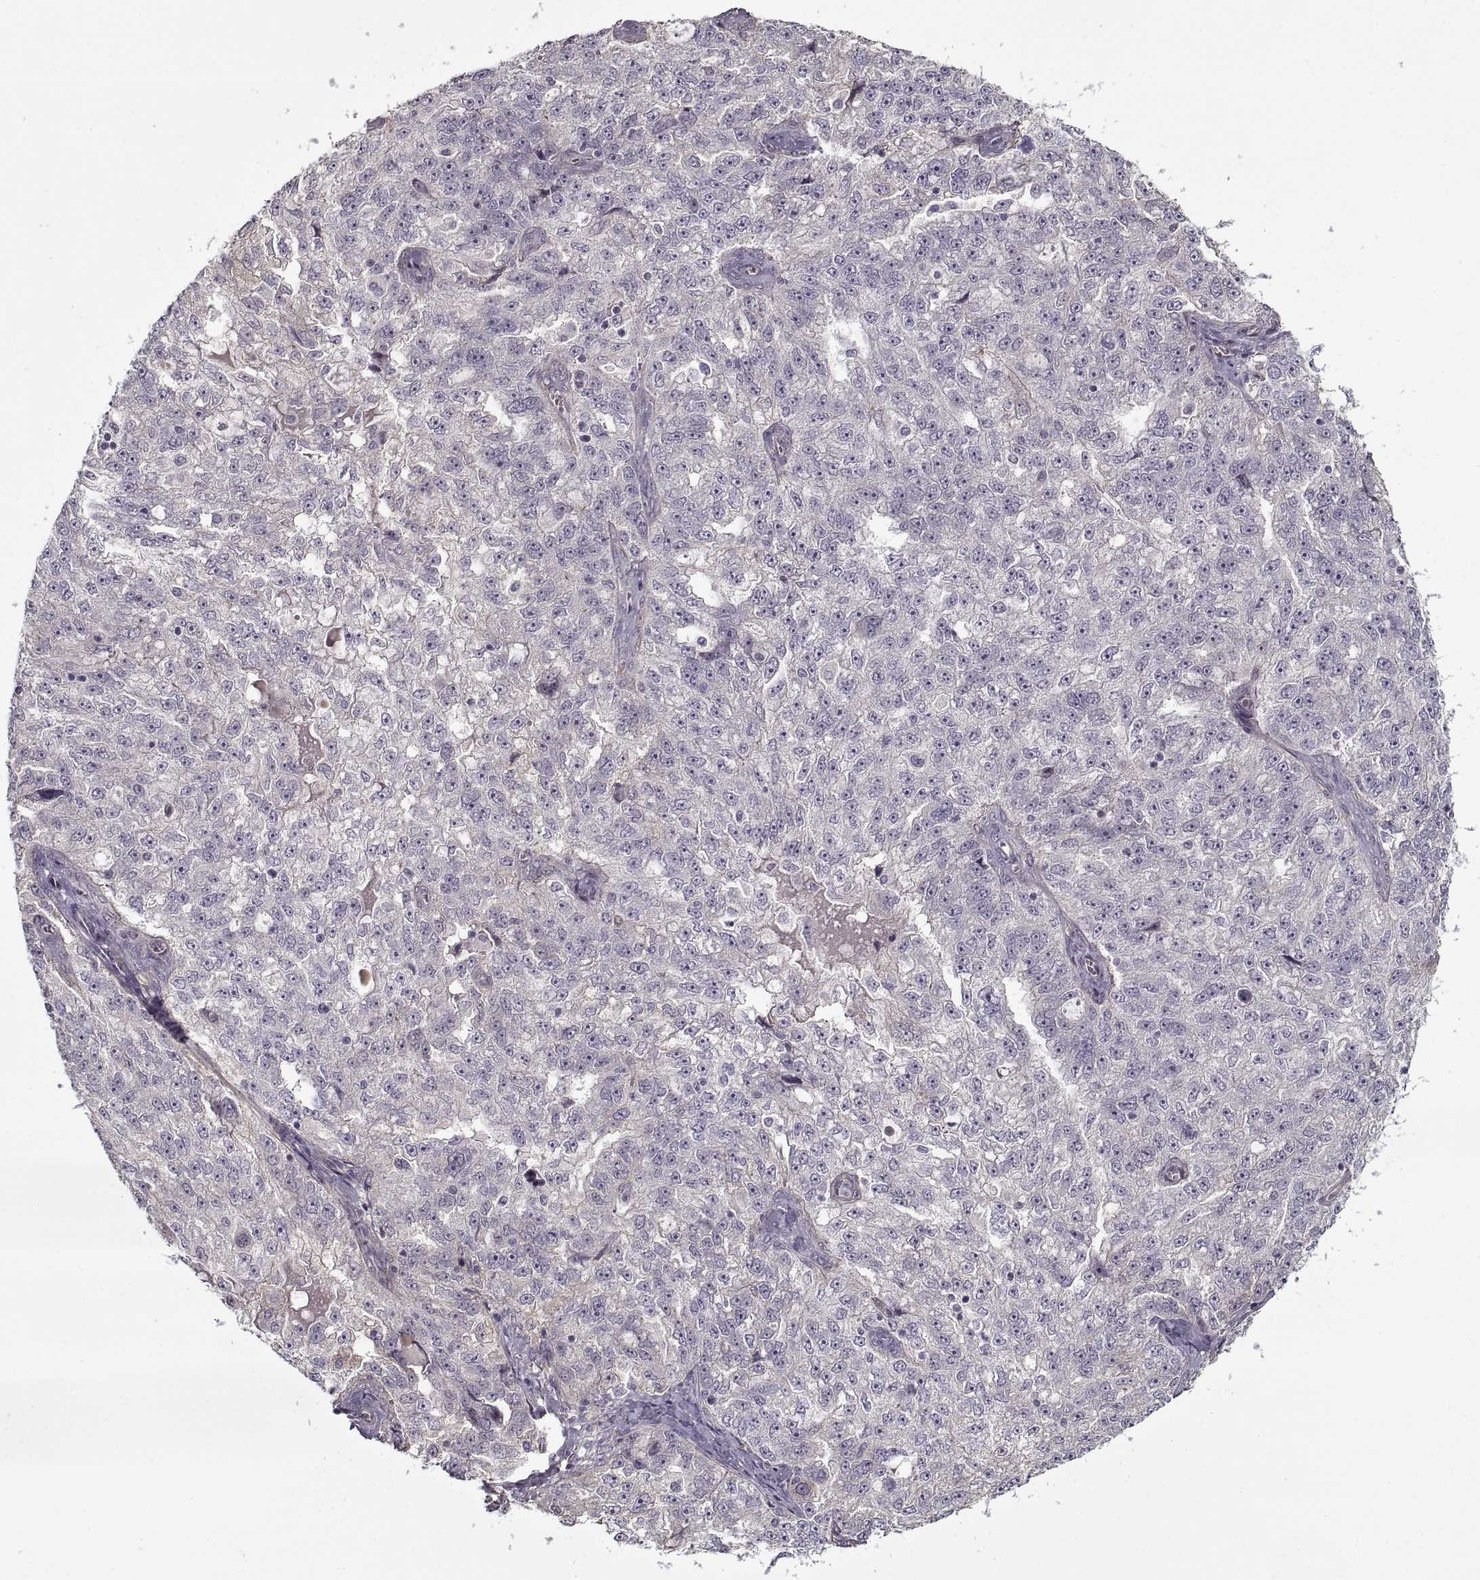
{"staining": {"intensity": "negative", "quantity": "none", "location": "none"}, "tissue": "ovarian cancer", "cell_type": "Tumor cells", "image_type": "cancer", "snomed": [{"axis": "morphology", "description": "Cystadenocarcinoma, serous, NOS"}, {"axis": "topography", "description": "Ovary"}], "caption": "This is a image of immunohistochemistry (IHC) staining of ovarian serous cystadenocarcinoma, which shows no positivity in tumor cells. (DAB (3,3'-diaminobenzidine) immunohistochemistry, high magnification).", "gene": "LAMB2", "patient": {"sex": "female", "age": 51}}